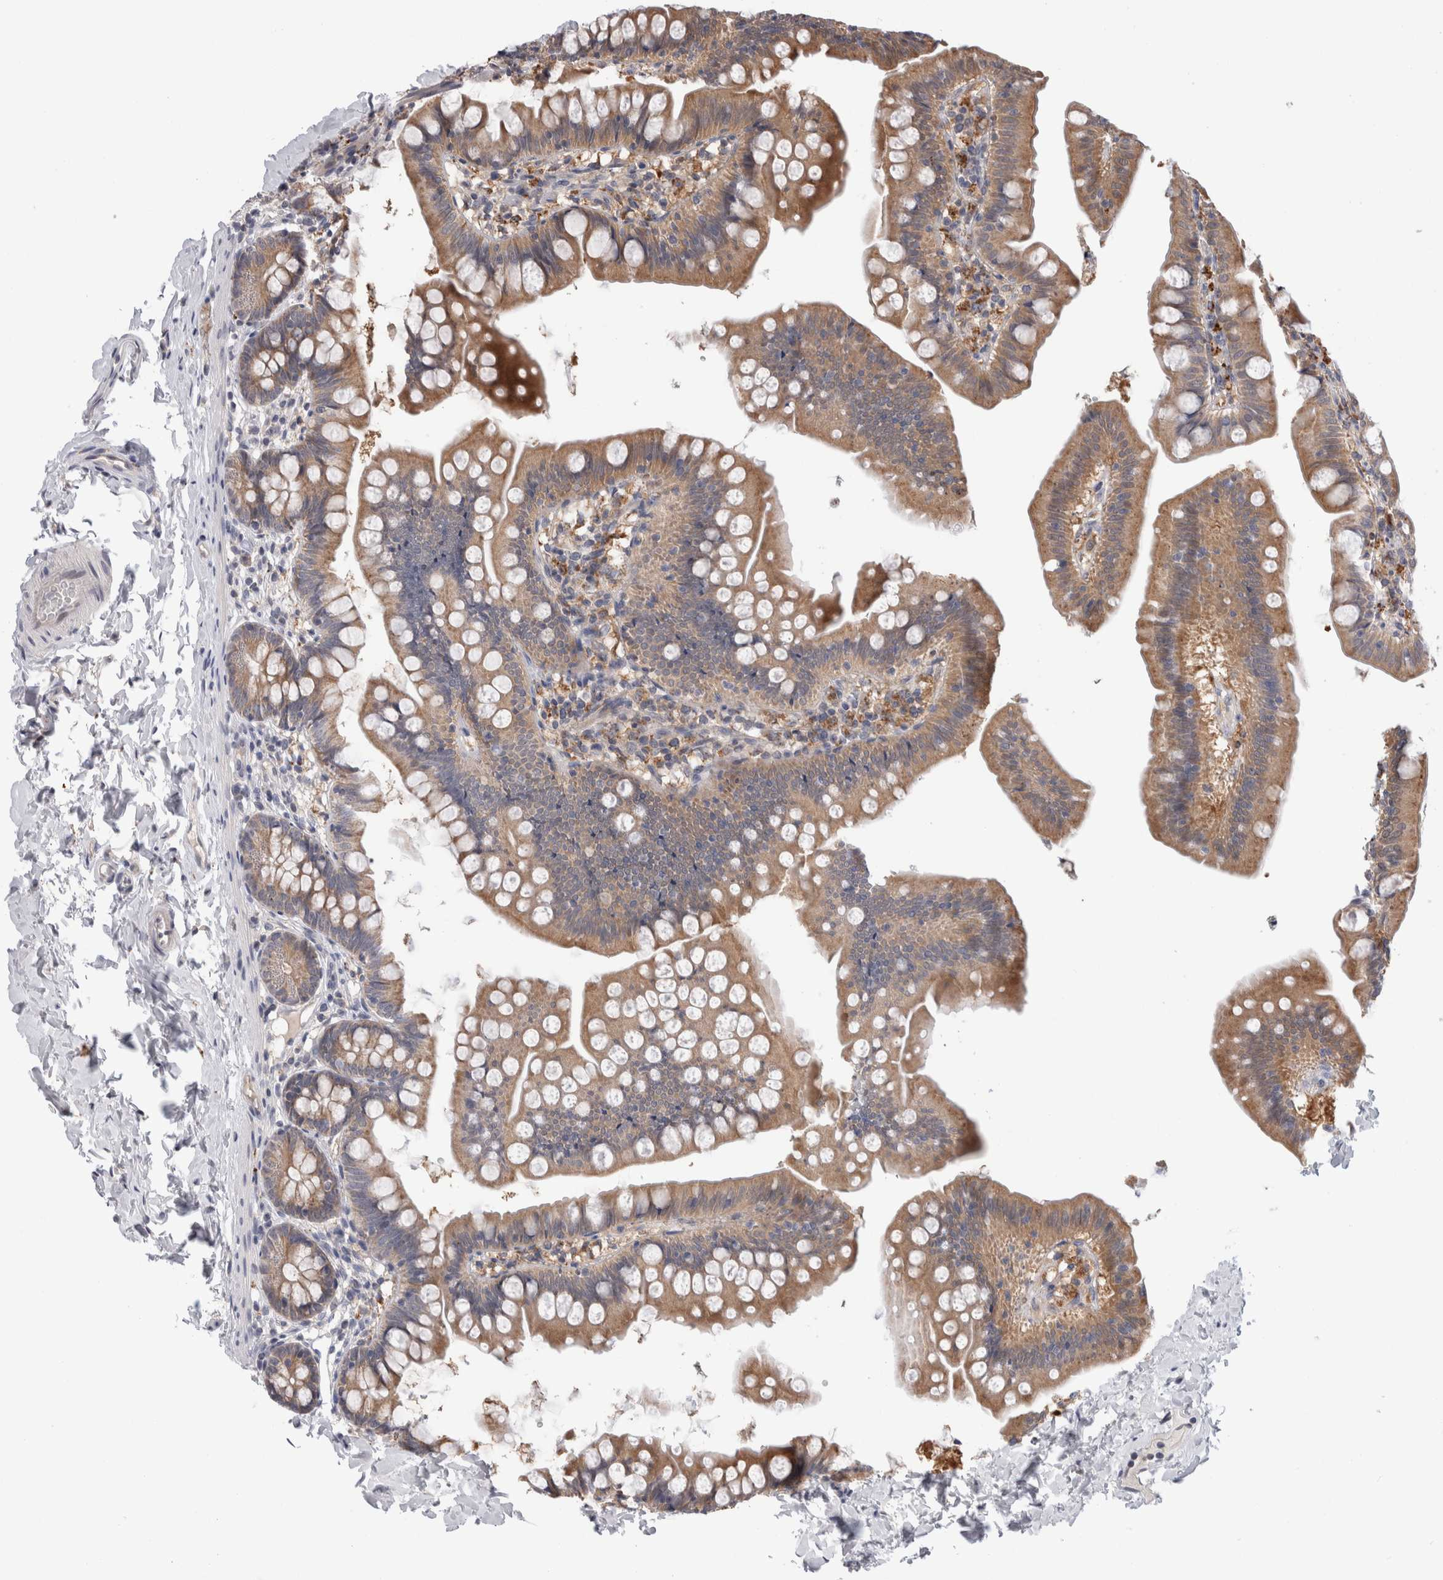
{"staining": {"intensity": "moderate", "quantity": "25%-75%", "location": "cytoplasmic/membranous"}, "tissue": "small intestine", "cell_type": "Glandular cells", "image_type": "normal", "snomed": [{"axis": "morphology", "description": "Normal tissue, NOS"}, {"axis": "topography", "description": "Small intestine"}], "caption": "Normal small intestine displays moderate cytoplasmic/membranous staining in approximately 25%-75% of glandular cells.", "gene": "MRPL37", "patient": {"sex": "male", "age": 7}}